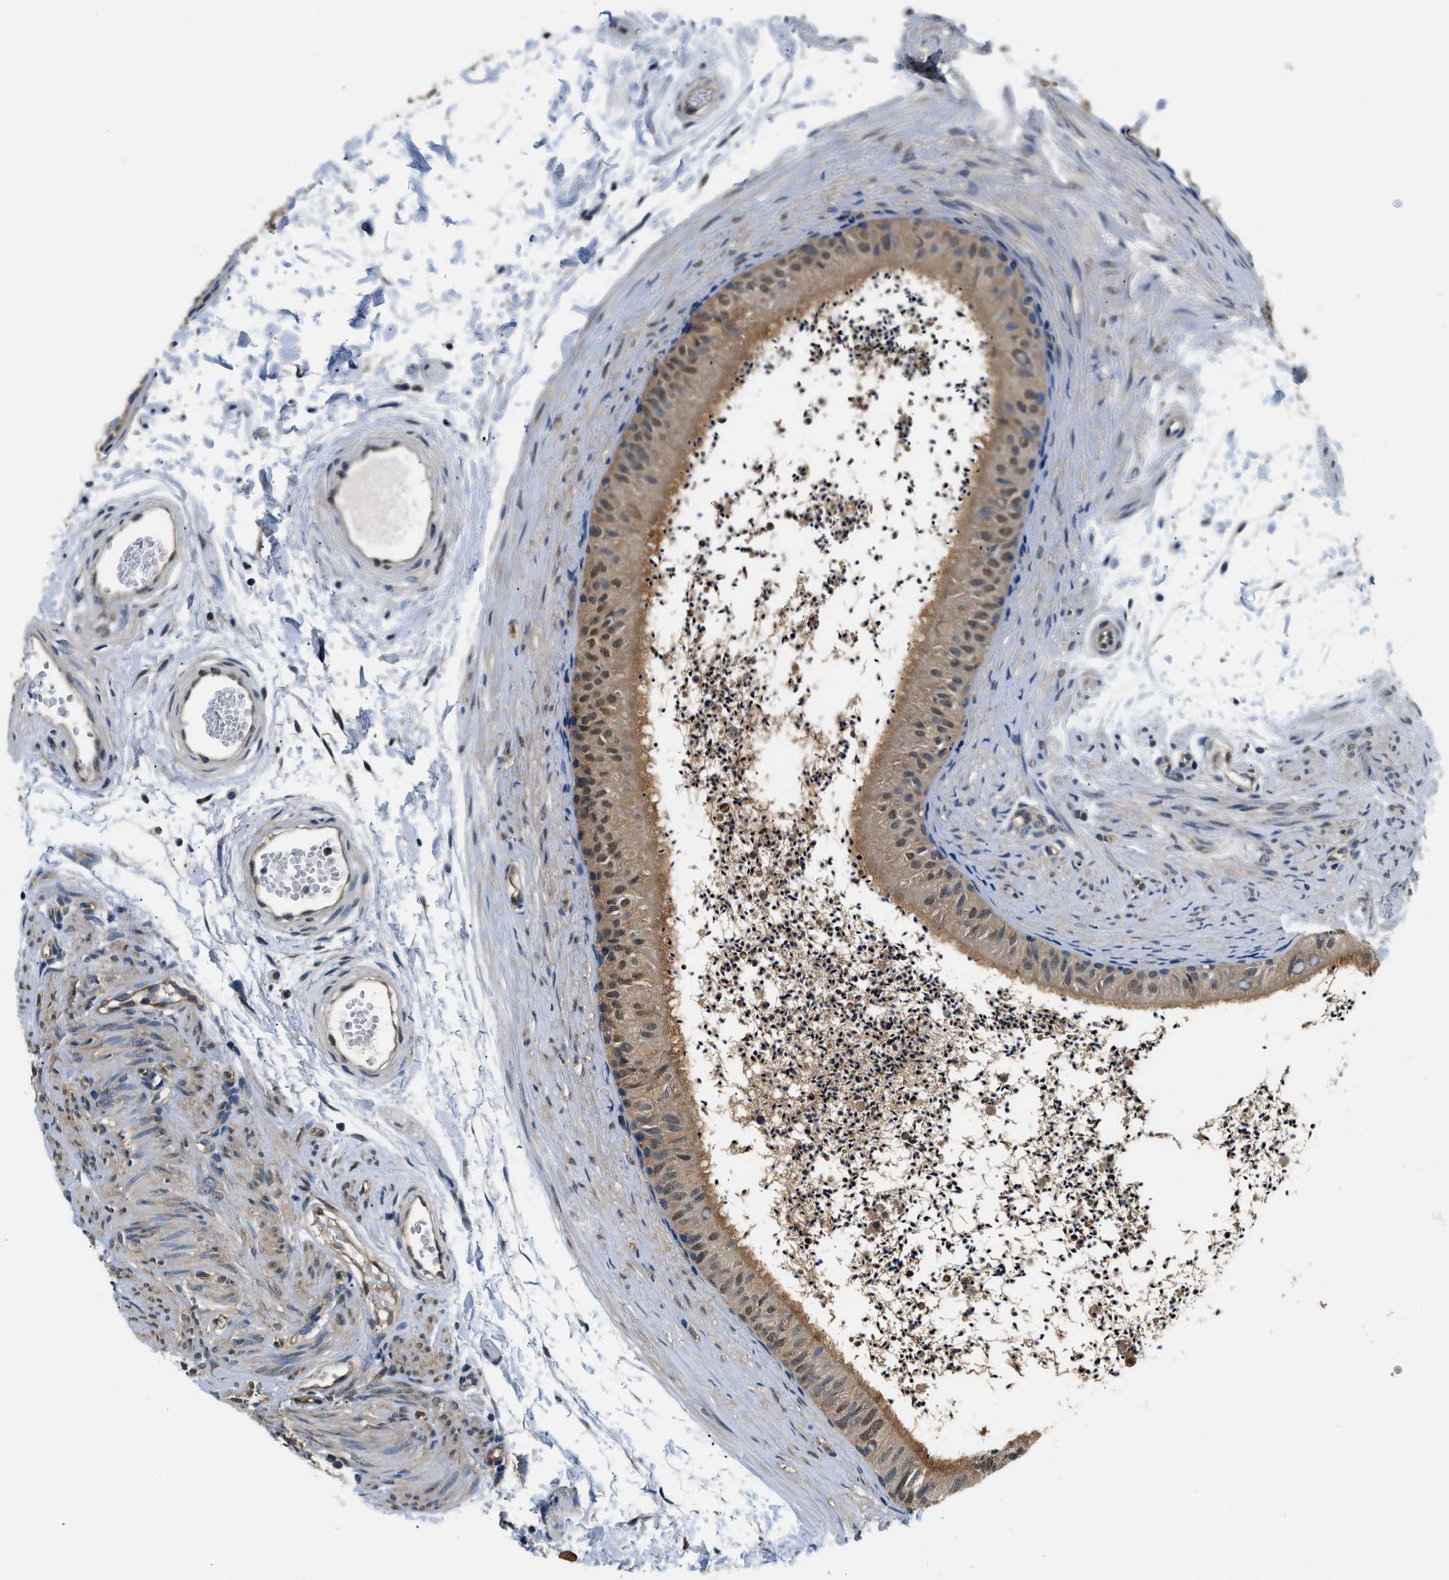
{"staining": {"intensity": "moderate", "quantity": ">75%", "location": "cytoplasmic/membranous"}, "tissue": "epididymis", "cell_type": "Glandular cells", "image_type": "normal", "snomed": [{"axis": "morphology", "description": "Normal tissue, NOS"}, {"axis": "topography", "description": "Epididymis"}], "caption": "Brown immunohistochemical staining in benign epididymis displays moderate cytoplasmic/membranous expression in approximately >75% of glandular cells.", "gene": "BCL7C", "patient": {"sex": "male", "age": 56}}